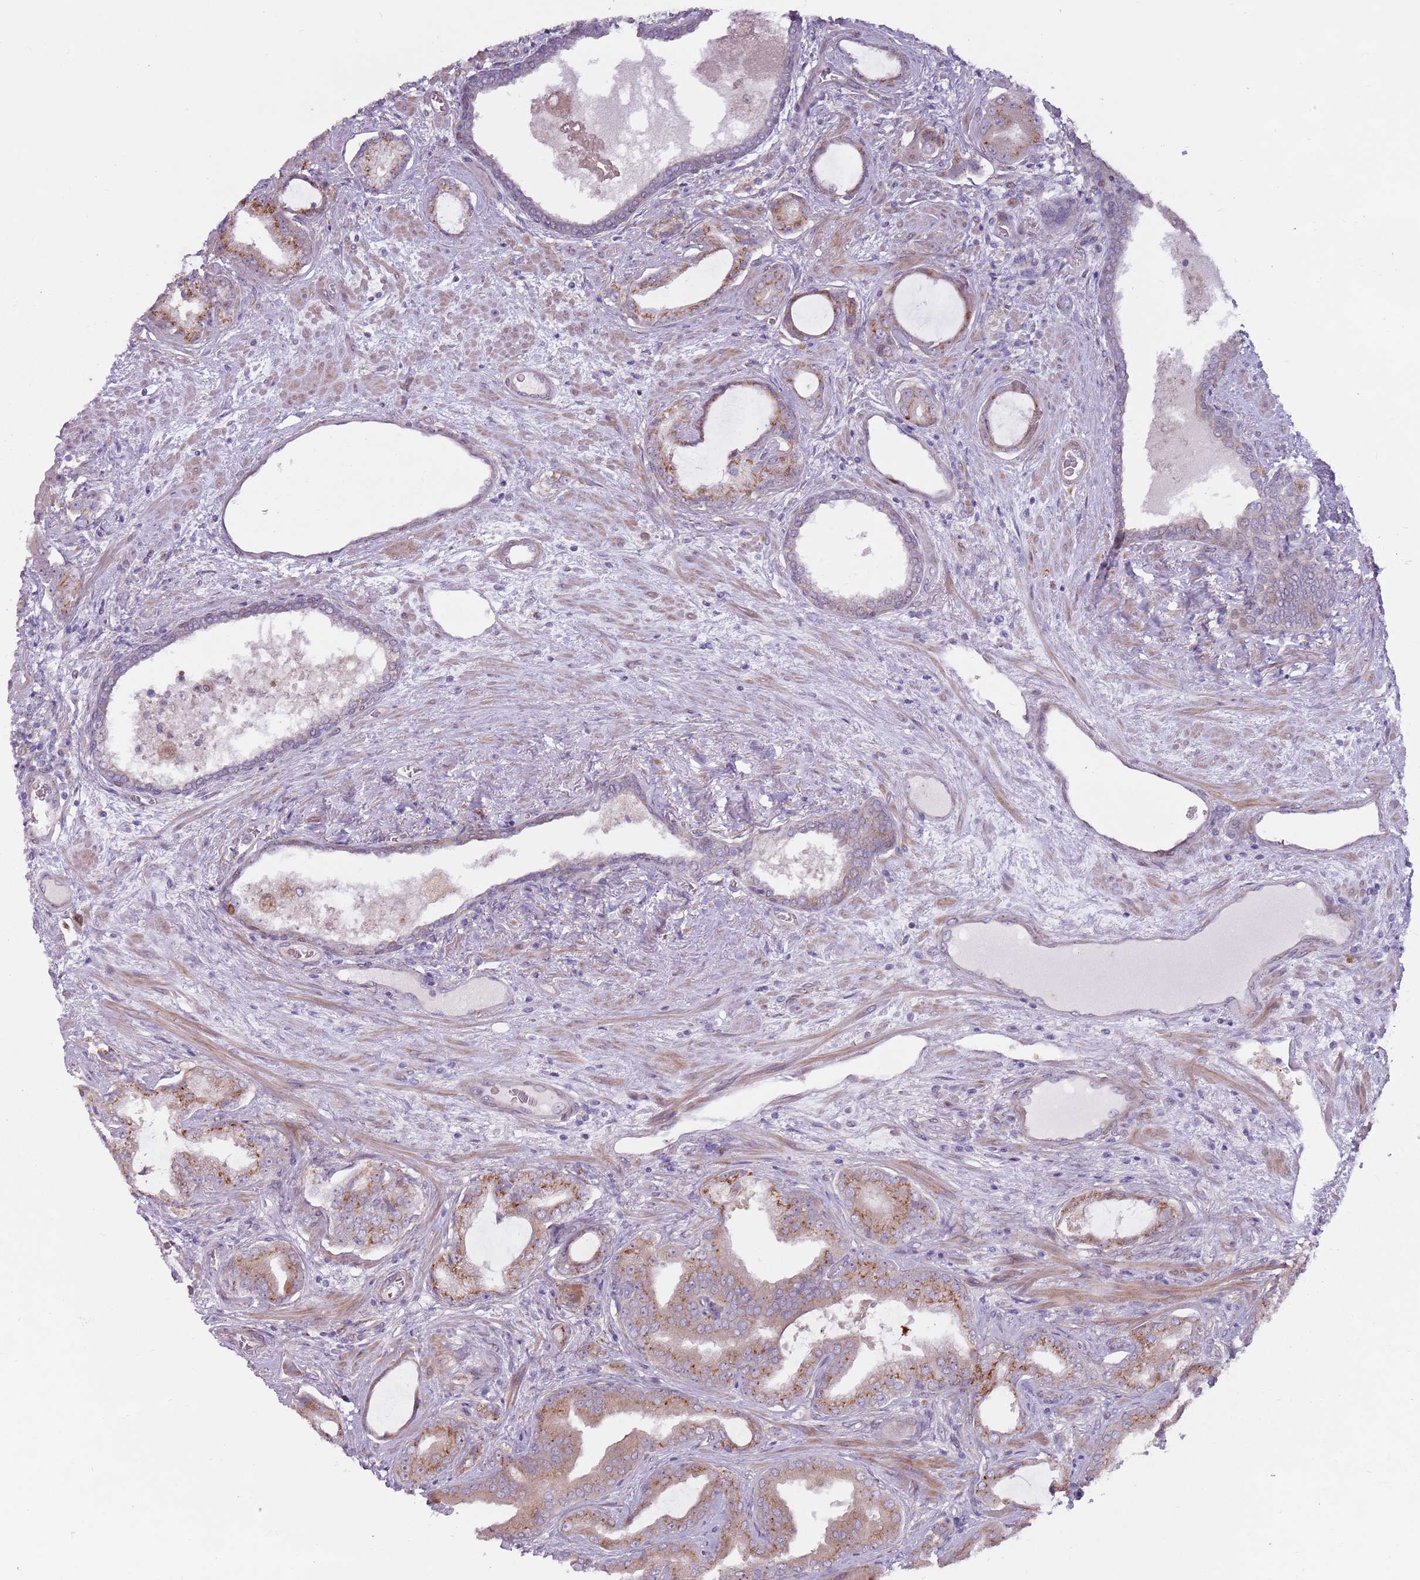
{"staining": {"intensity": "moderate", "quantity": ">75%", "location": "cytoplasmic/membranous"}, "tissue": "prostate cancer", "cell_type": "Tumor cells", "image_type": "cancer", "snomed": [{"axis": "morphology", "description": "Adenocarcinoma, High grade"}, {"axis": "topography", "description": "Prostate"}], "caption": "A histopathology image showing moderate cytoplasmic/membranous staining in about >75% of tumor cells in adenocarcinoma (high-grade) (prostate), as visualized by brown immunohistochemical staining.", "gene": "CCDC150", "patient": {"sex": "male", "age": 68}}